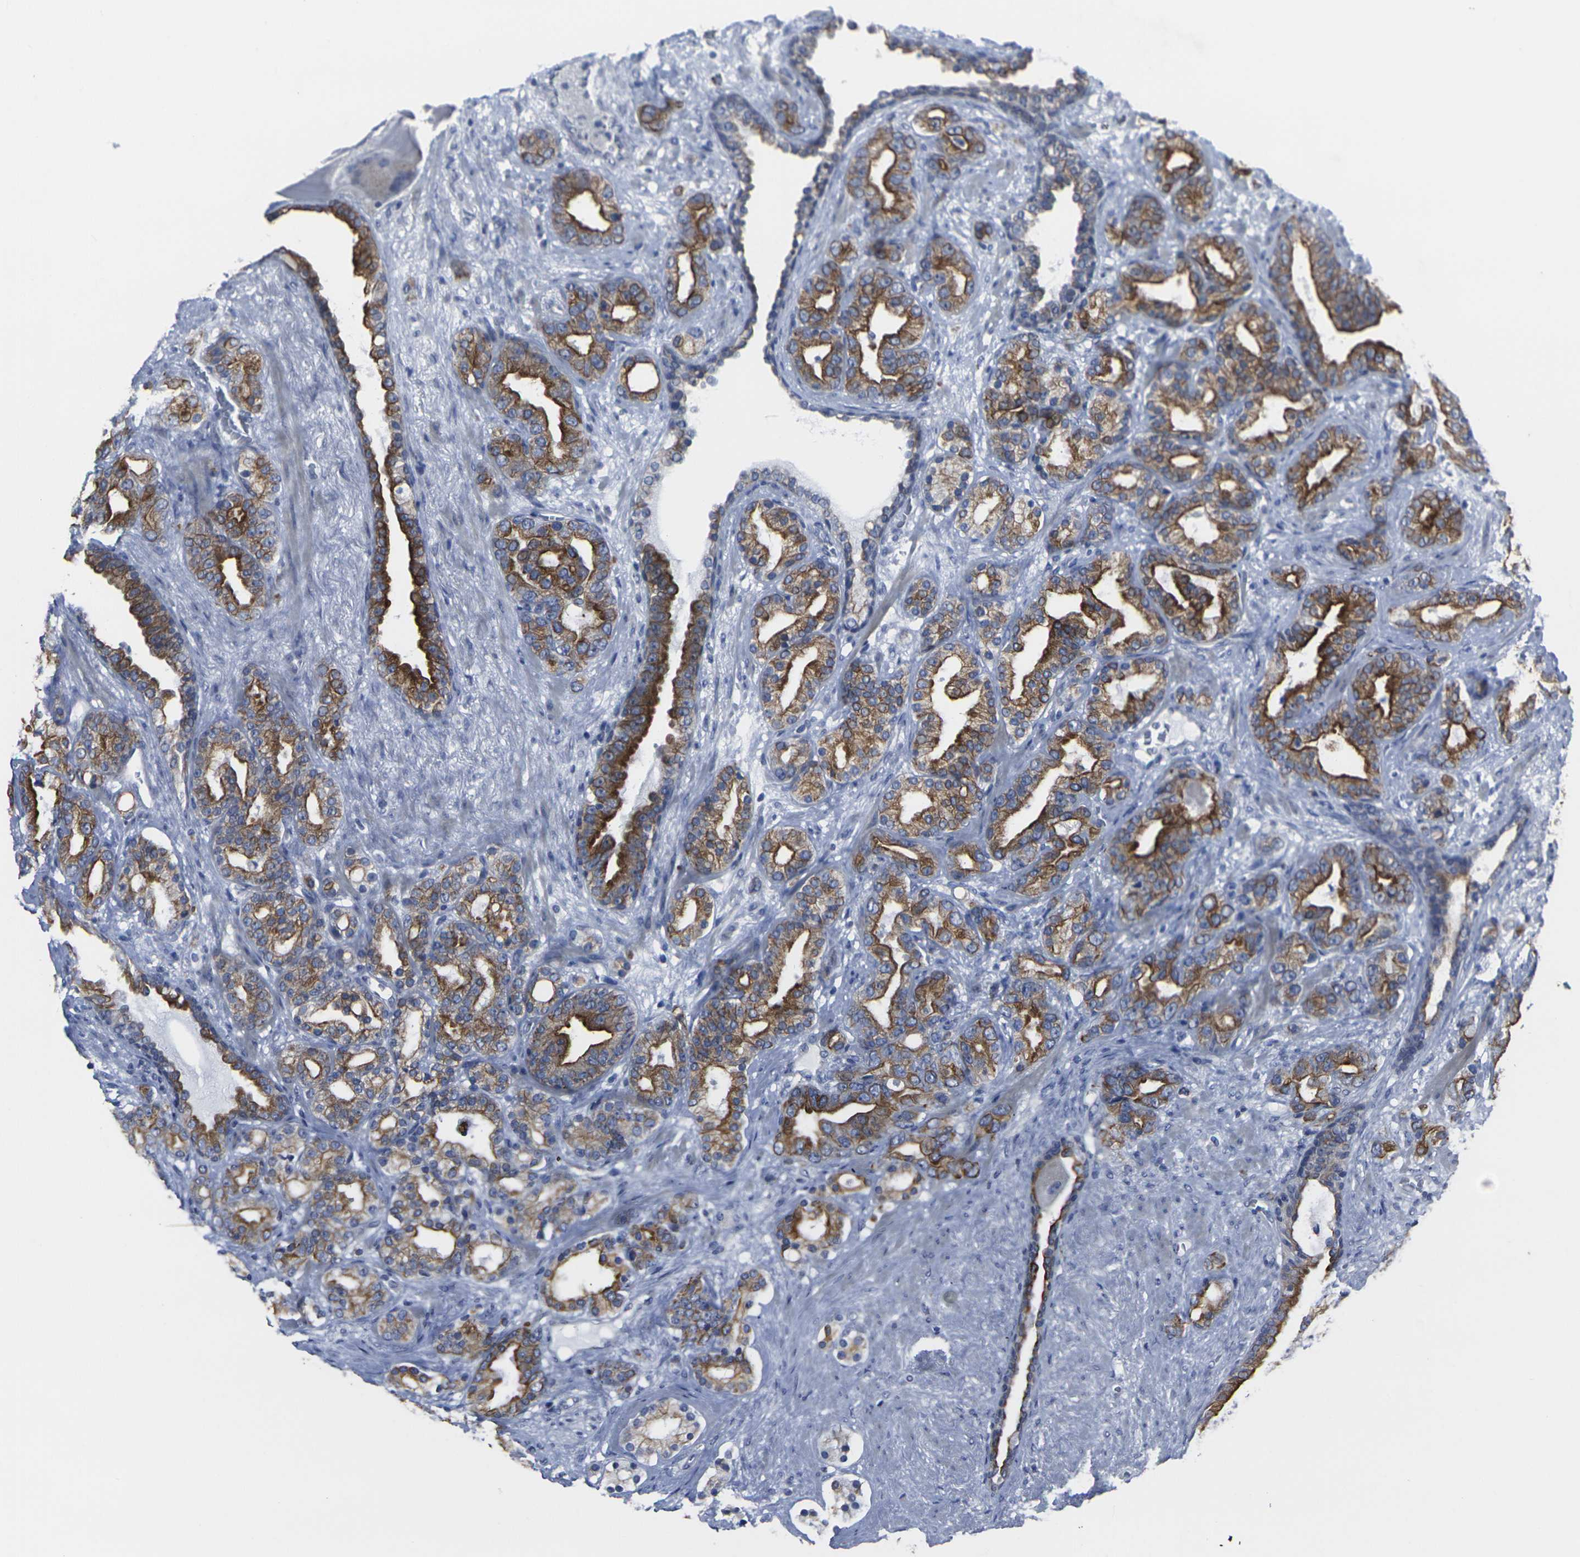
{"staining": {"intensity": "strong", "quantity": ">75%", "location": "cytoplasmic/membranous"}, "tissue": "prostate cancer", "cell_type": "Tumor cells", "image_type": "cancer", "snomed": [{"axis": "morphology", "description": "Adenocarcinoma, Low grade"}, {"axis": "topography", "description": "Prostate"}], "caption": "A micrograph showing strong cytoplasmic/membranous staining in approximately >75% of tumor cells in adenocarcinoma (low-grade) (prostate), as visualized by brown immunohistochemical staining.", "gene": "ANKRD46", "patient": {"sex": "male", "age": 63}}